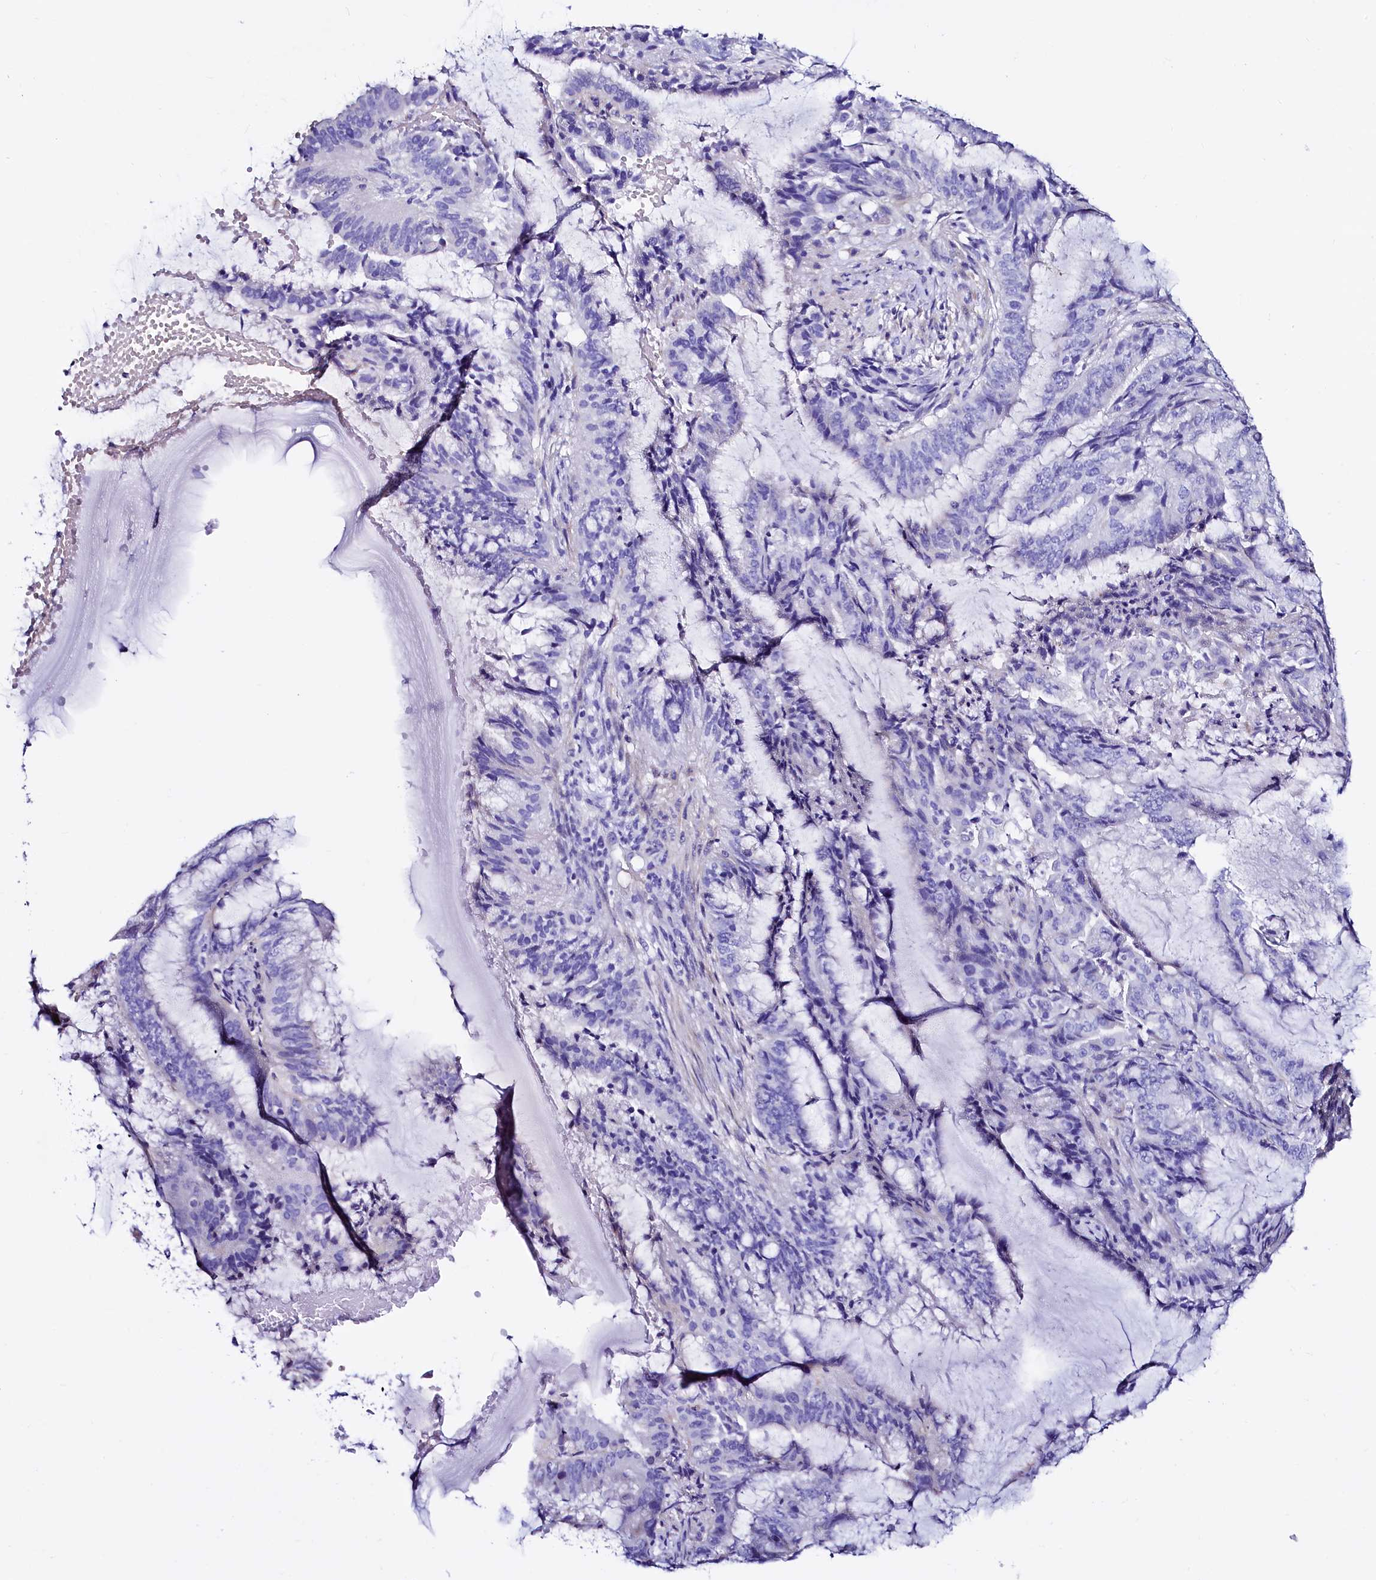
{"staining": {"intensity": "negative", "quantity": "none", "location": "none"}, "tissue": "endometrial cancer", "cell_type": "Tumor cells", "image_type": "cancer", "snomed": [{"axis": "morphology", "description": "Adenocarcinoma, NOS"}, {"axis": "topography", "description": "Endometrium"}], "caption": "Endometrial adenocarcinoma stained for a protein using IHC shows no expression tumor cells.", "gene": "RBP3", "patient": {"sex": "female", "age": 51}}